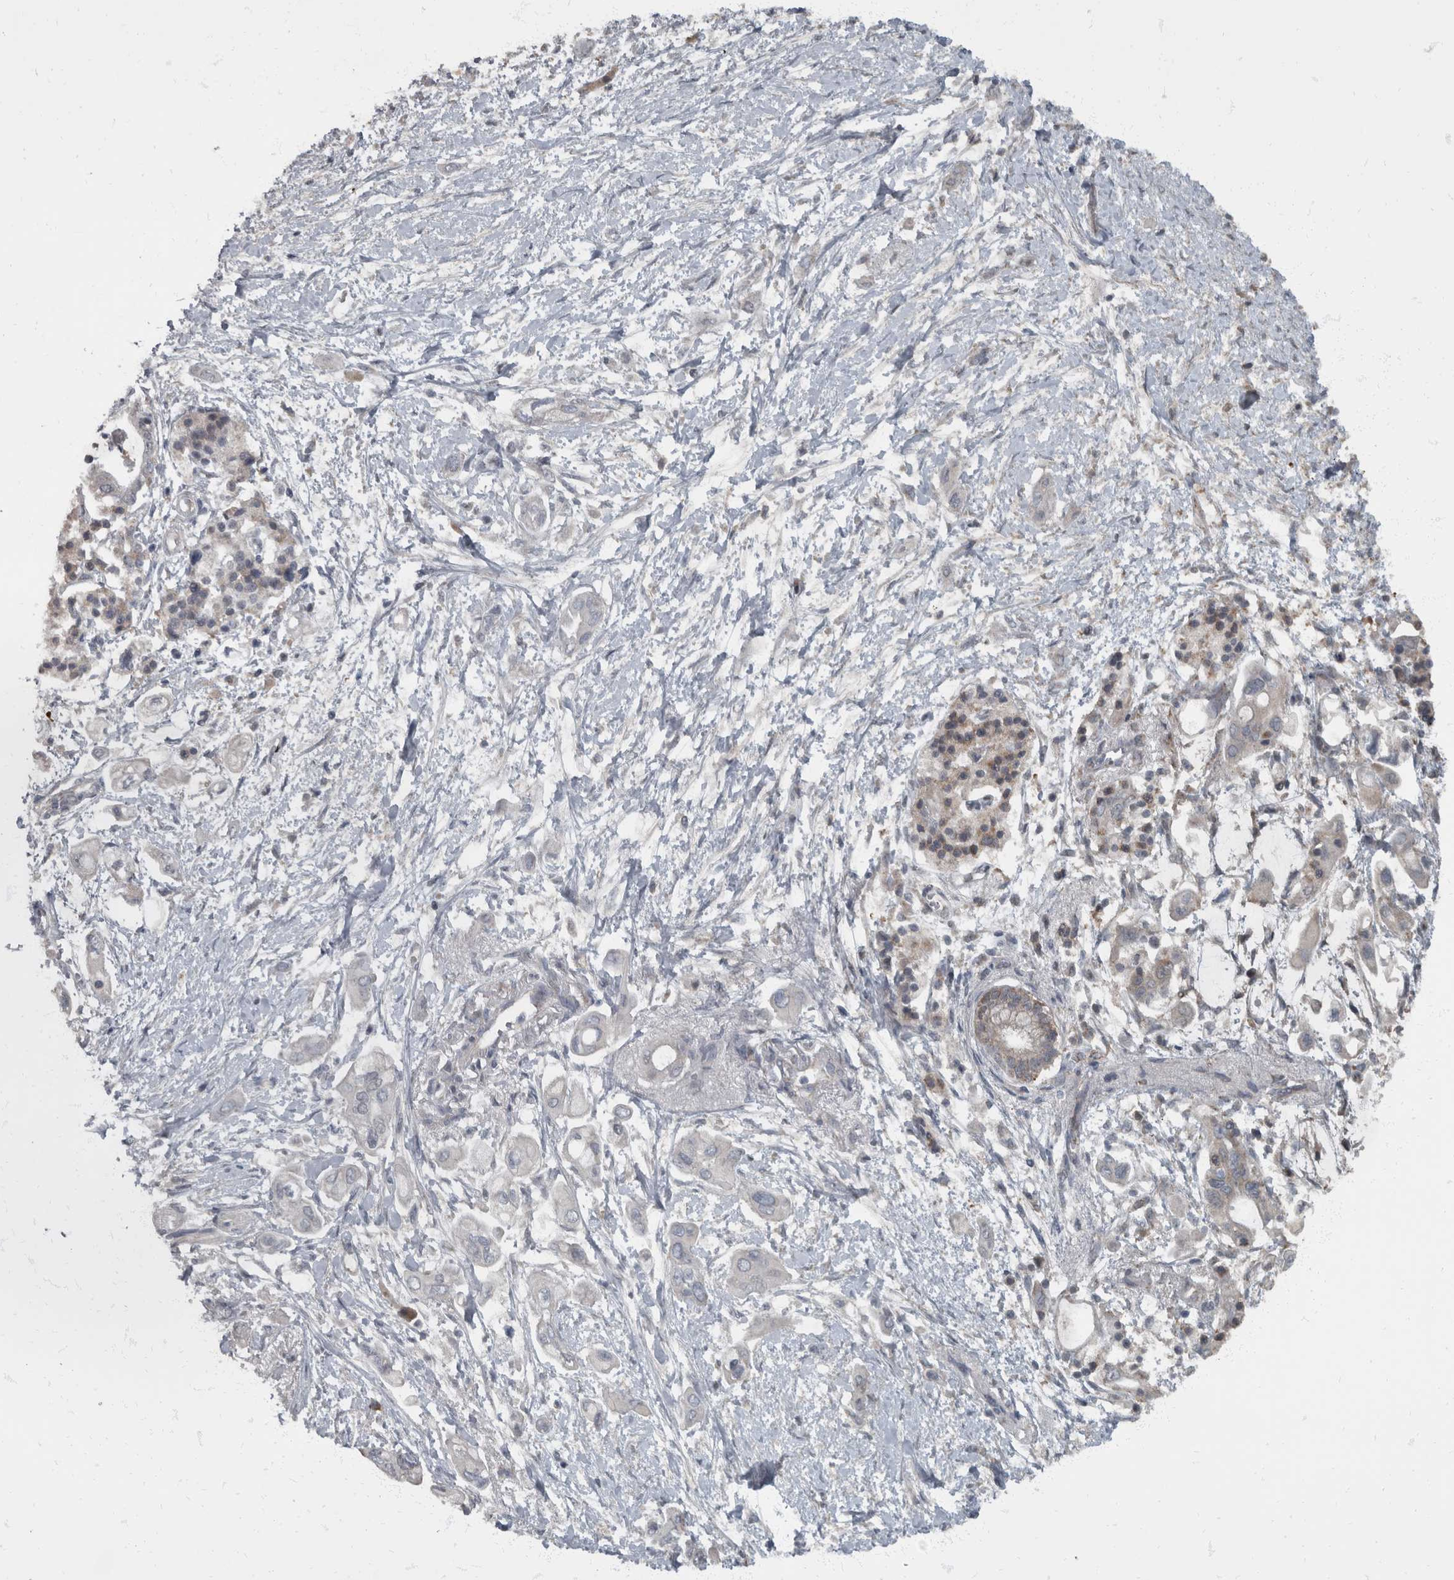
{"staining": {"intensity": "negative", "quantity": "none", "location": "none"}, "tissue": "pancreatic cancer", "cell_type": "Tumor cells", "image_type": "cancer", "snomed": [{"axis": "morphology", "description": "Adenocarcinoma, NOS"}, {"axis": "topography", "description": "Pancreas"}], "caption": "This is an immunohistochemistry histopathology image of pancreatic adenocarcinoma. There is no staining in tumor cells.", "gene": "RABGGTB", "patient": {"sex": "male", "age": 59}}